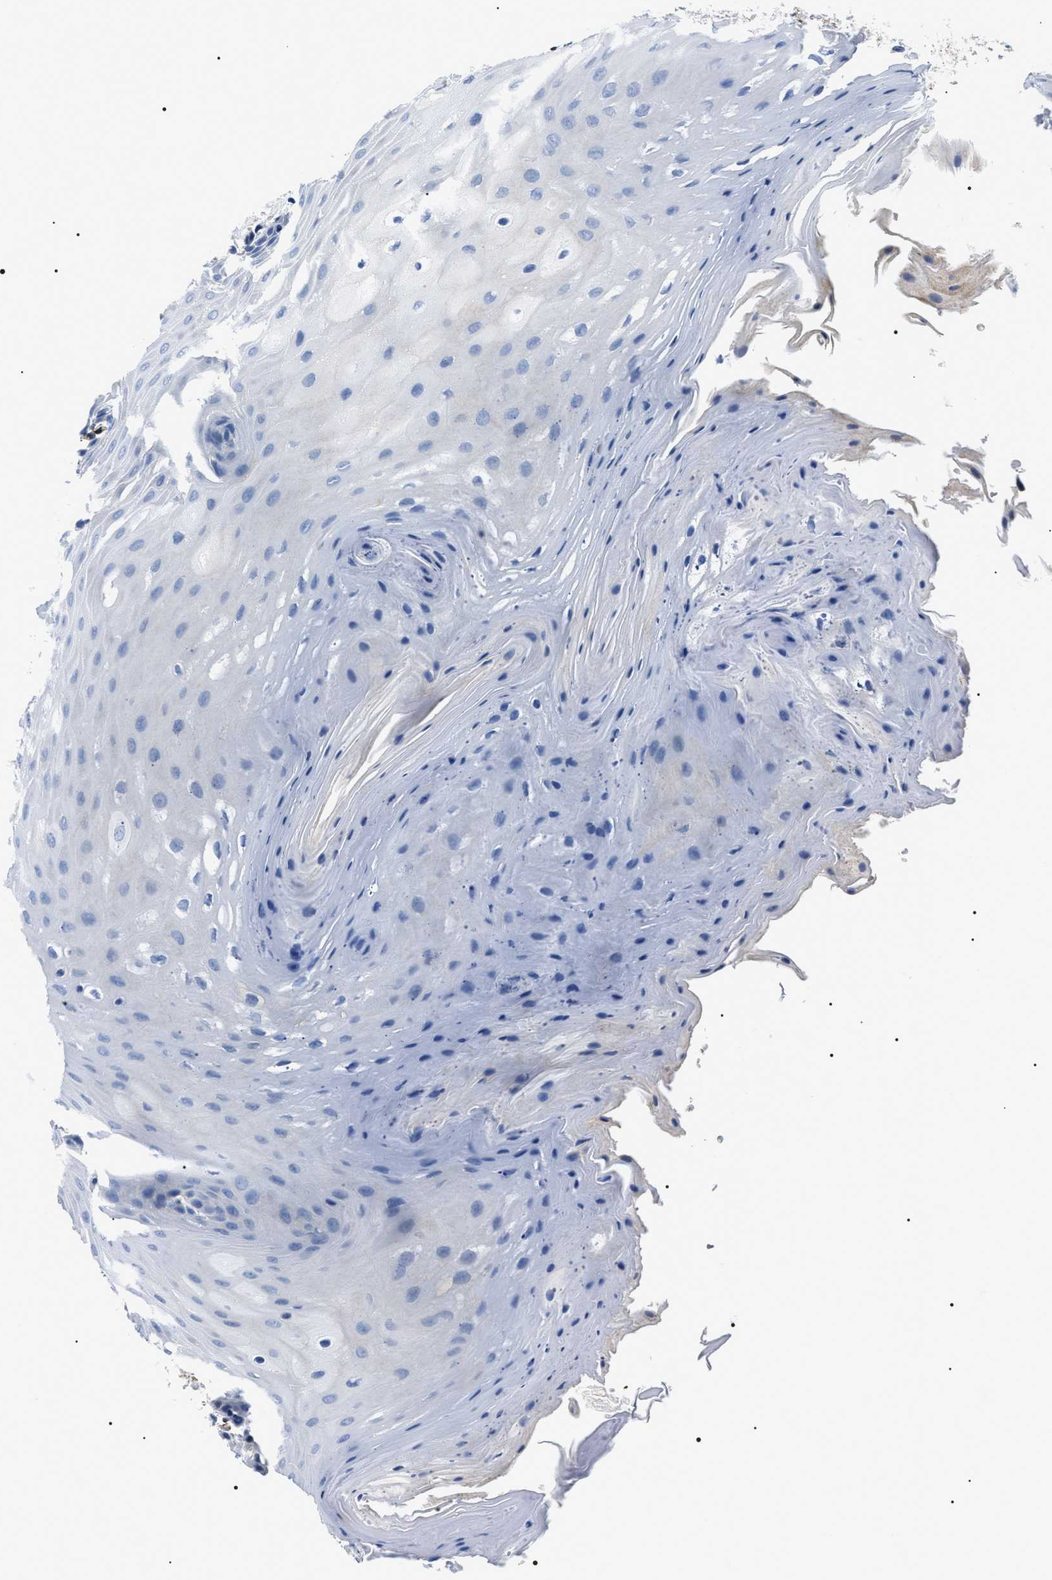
{"staining": {"intensity": "negative", "quantity": "none", "location": "none"}, "tissue": "oral mucosa", "cell_type": "Squamous epithelial cells", "image_type": "normal", "snomed": [{"axis": "morphology", "description": "Normal tissue, NOS"}, {"axis": "morphology", "description": "Squamous cell carcinoma, NOS"}, {"axis": "topography", "description": "Oral tissue"}, {"axis": "topography", "description": "Head-Neck"}], "caption": "DAB immunohistochemical staining of benign human oral mucosa exhibits no significant staining in squamous epithelial cells.", "gene": "BAG2", "patient": {"sex": "male", "age": 71}}